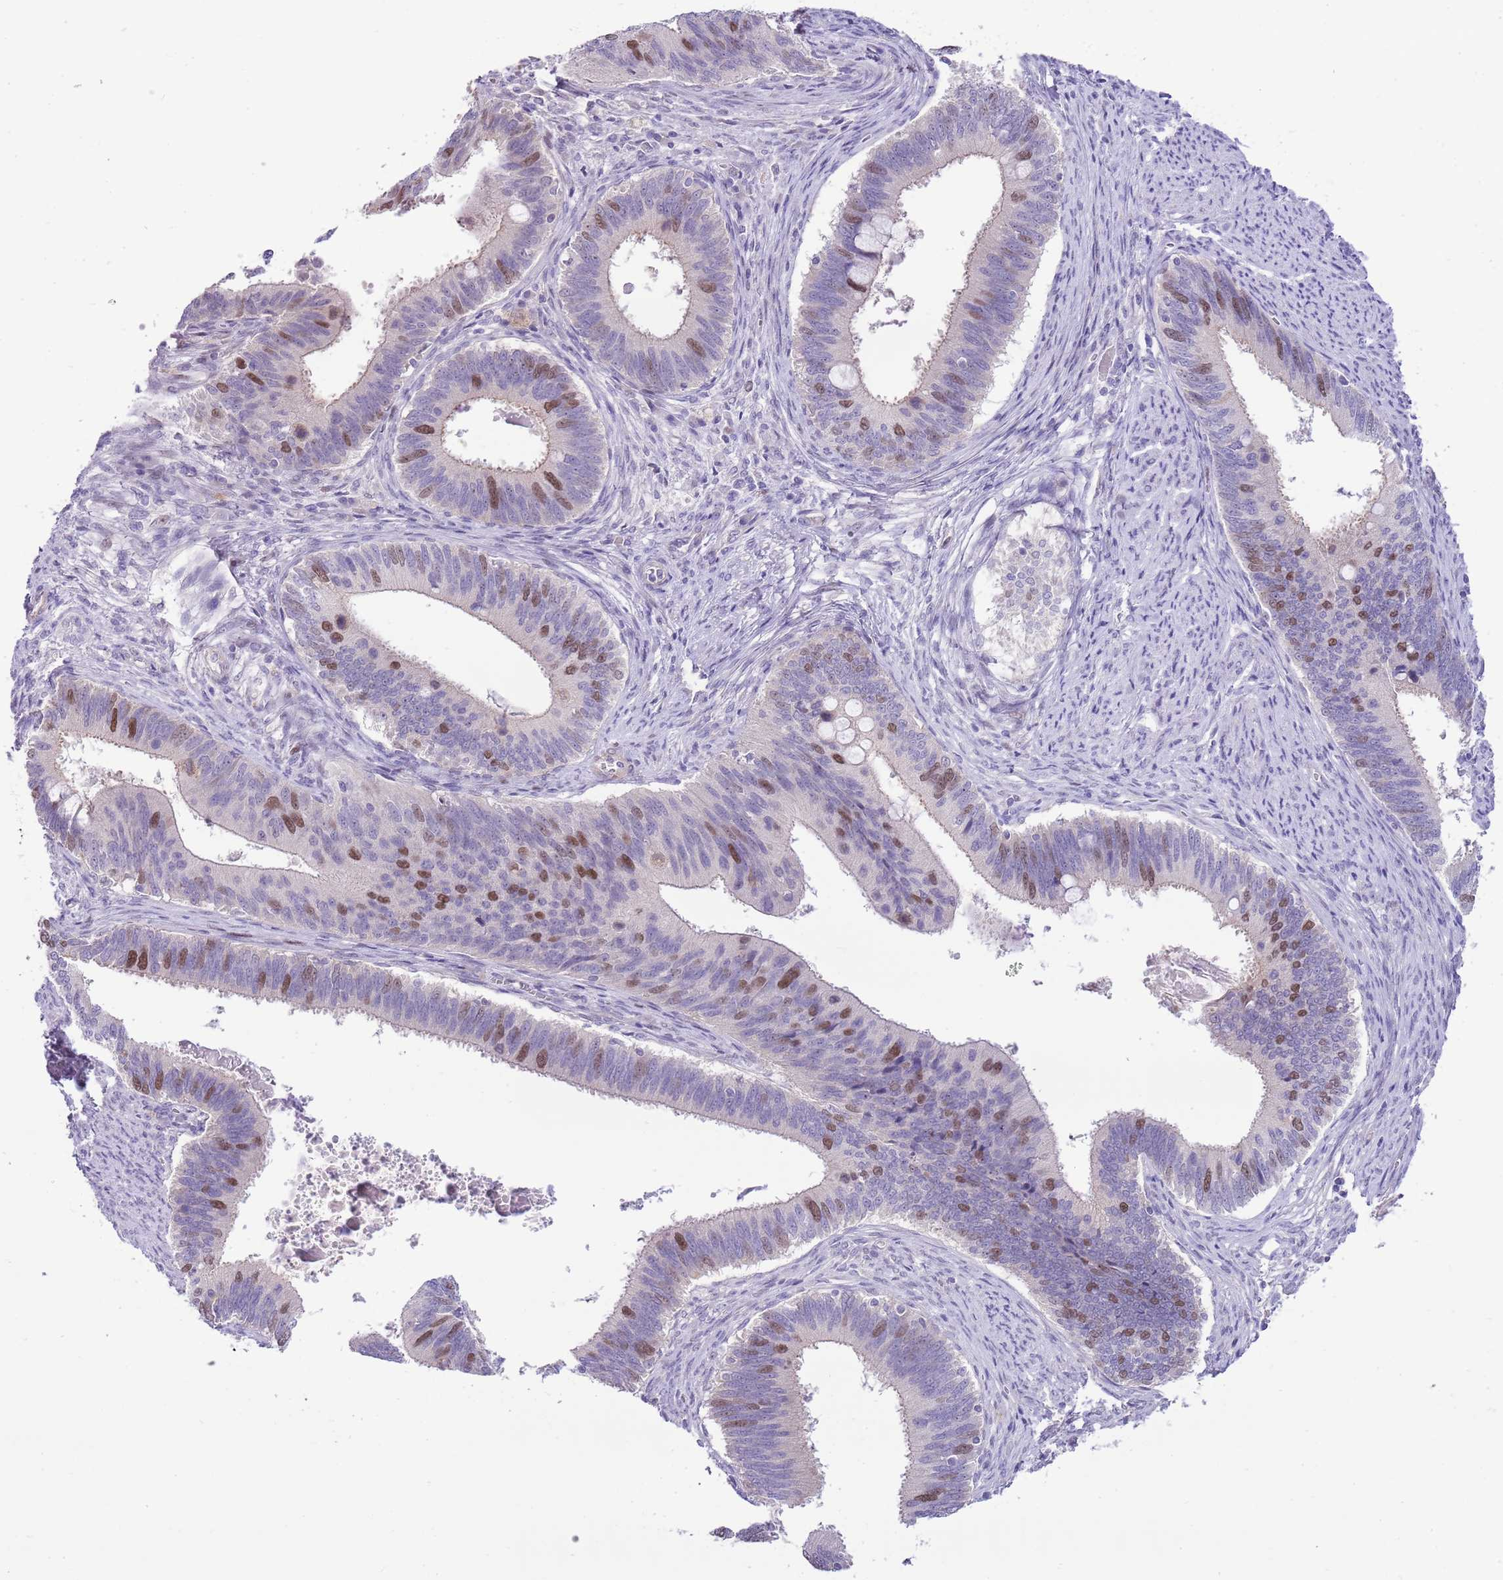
{"staining": {"intensity": "moderate", "quantity": "25%-75%", "location": "nuclear"}, "tissue": "cervical cancer", "cell_type": "Tumor cells", "image_type": "cancer", "snomed": [{"axis": "morphology", "description": "Adenocarcinoma, NOS"}, {"axis": "topography", "description": "Cervix"}], "caption": "Brown immunohistochemical staining in adenocarcinoma (cervical) exhibits moderate nuclear positivity in about 25%-75% of tumor cells.", "gene": "FBRSL1", "patient": {"sex": "female", "age": 42}}